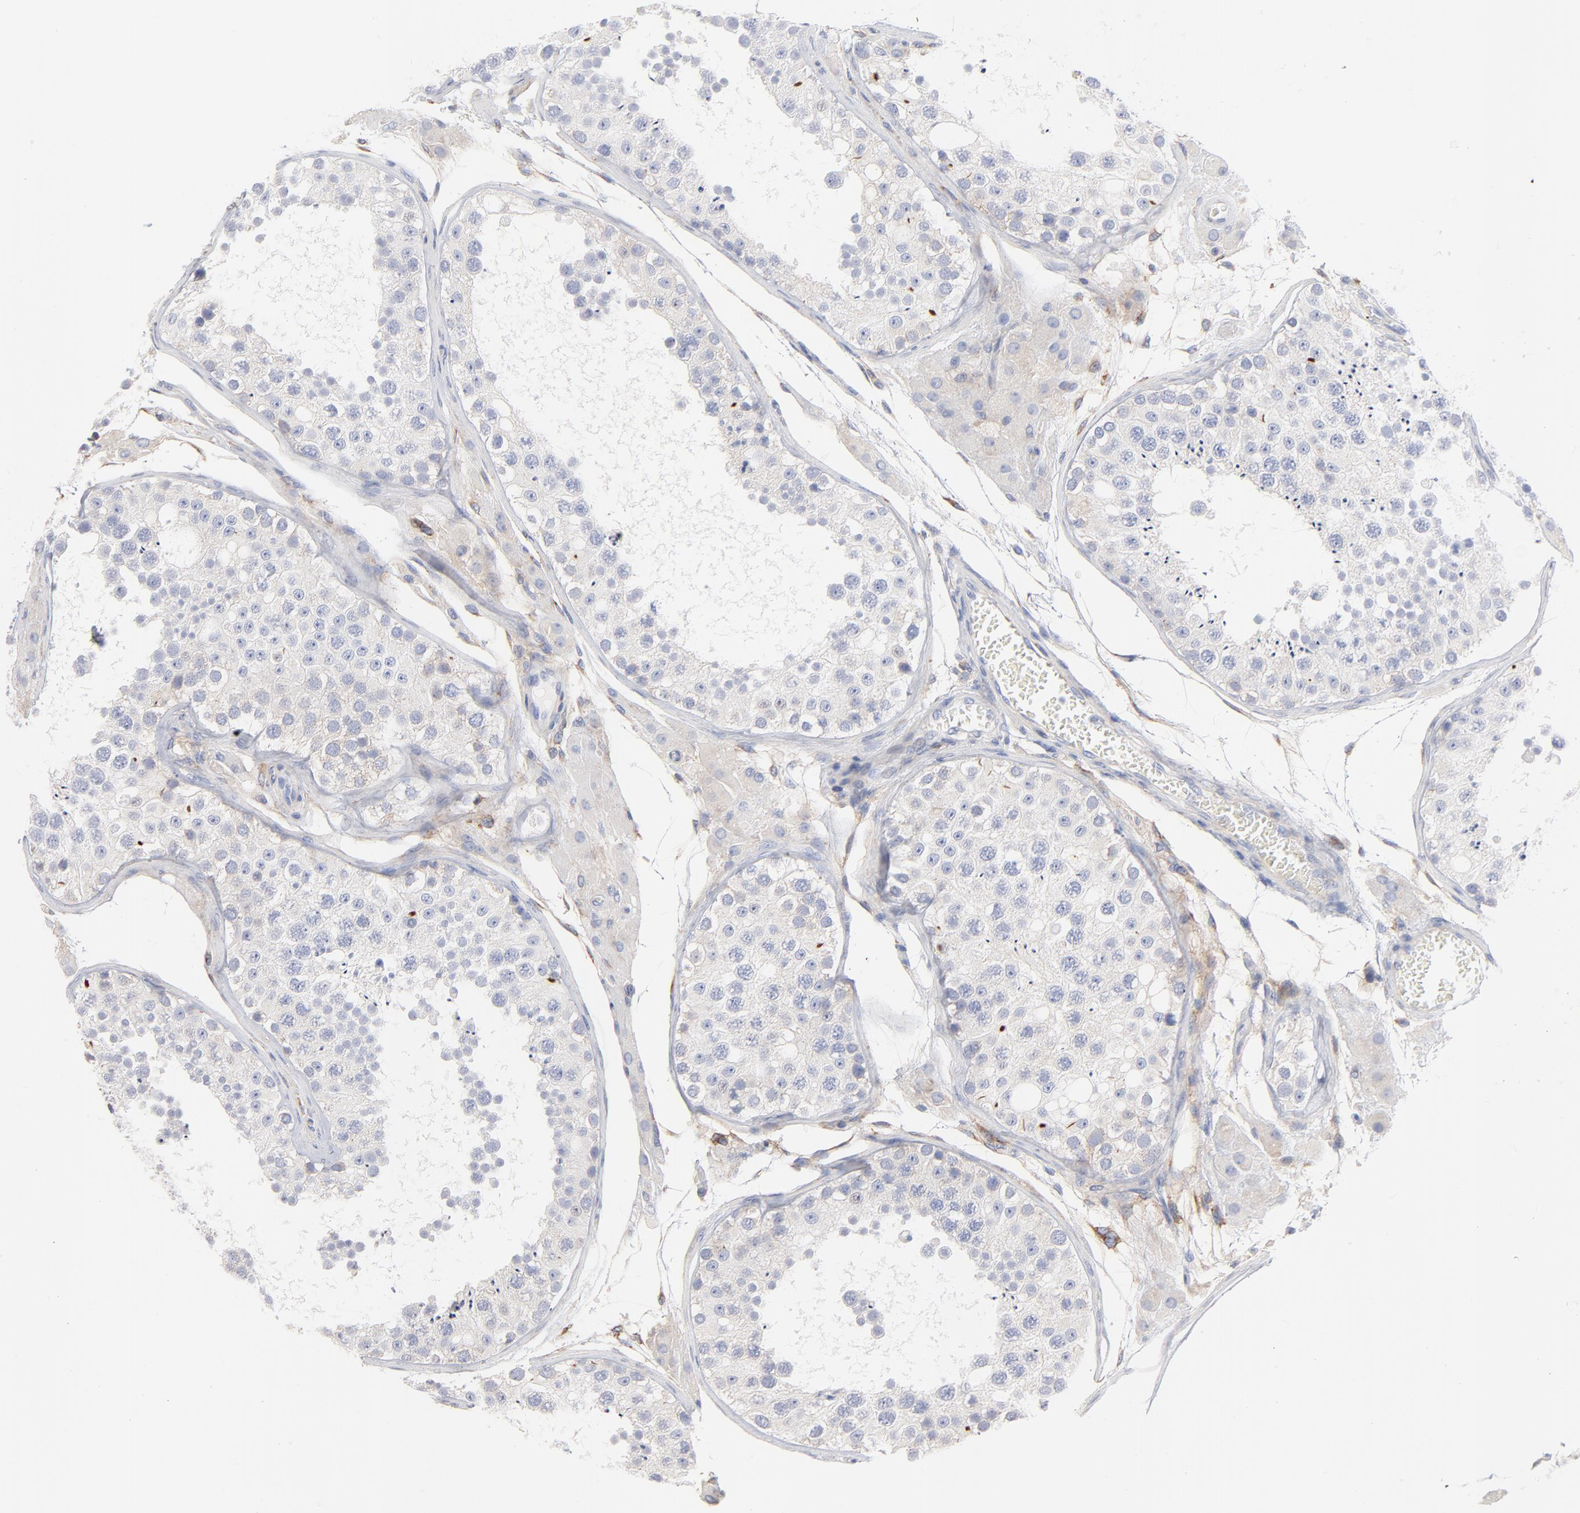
{"staining": {"intensity": "negative", "quantity": "none", "location": "none"}, "tissue": "testis", "cell_type": "Cells in seminiferous ducts", "image_type": "normal", "snomed": [{"axis": "morphology", "description": "Normal tissue, NOS"}, {"axis": "topography", "description": "Testis"}], "caption": "IHC of normal human testis exhibits no staining in cells in seminiferous ducts.", "gene": "SEPTIN11", "patient": {"sex": "male", "age": 26}}